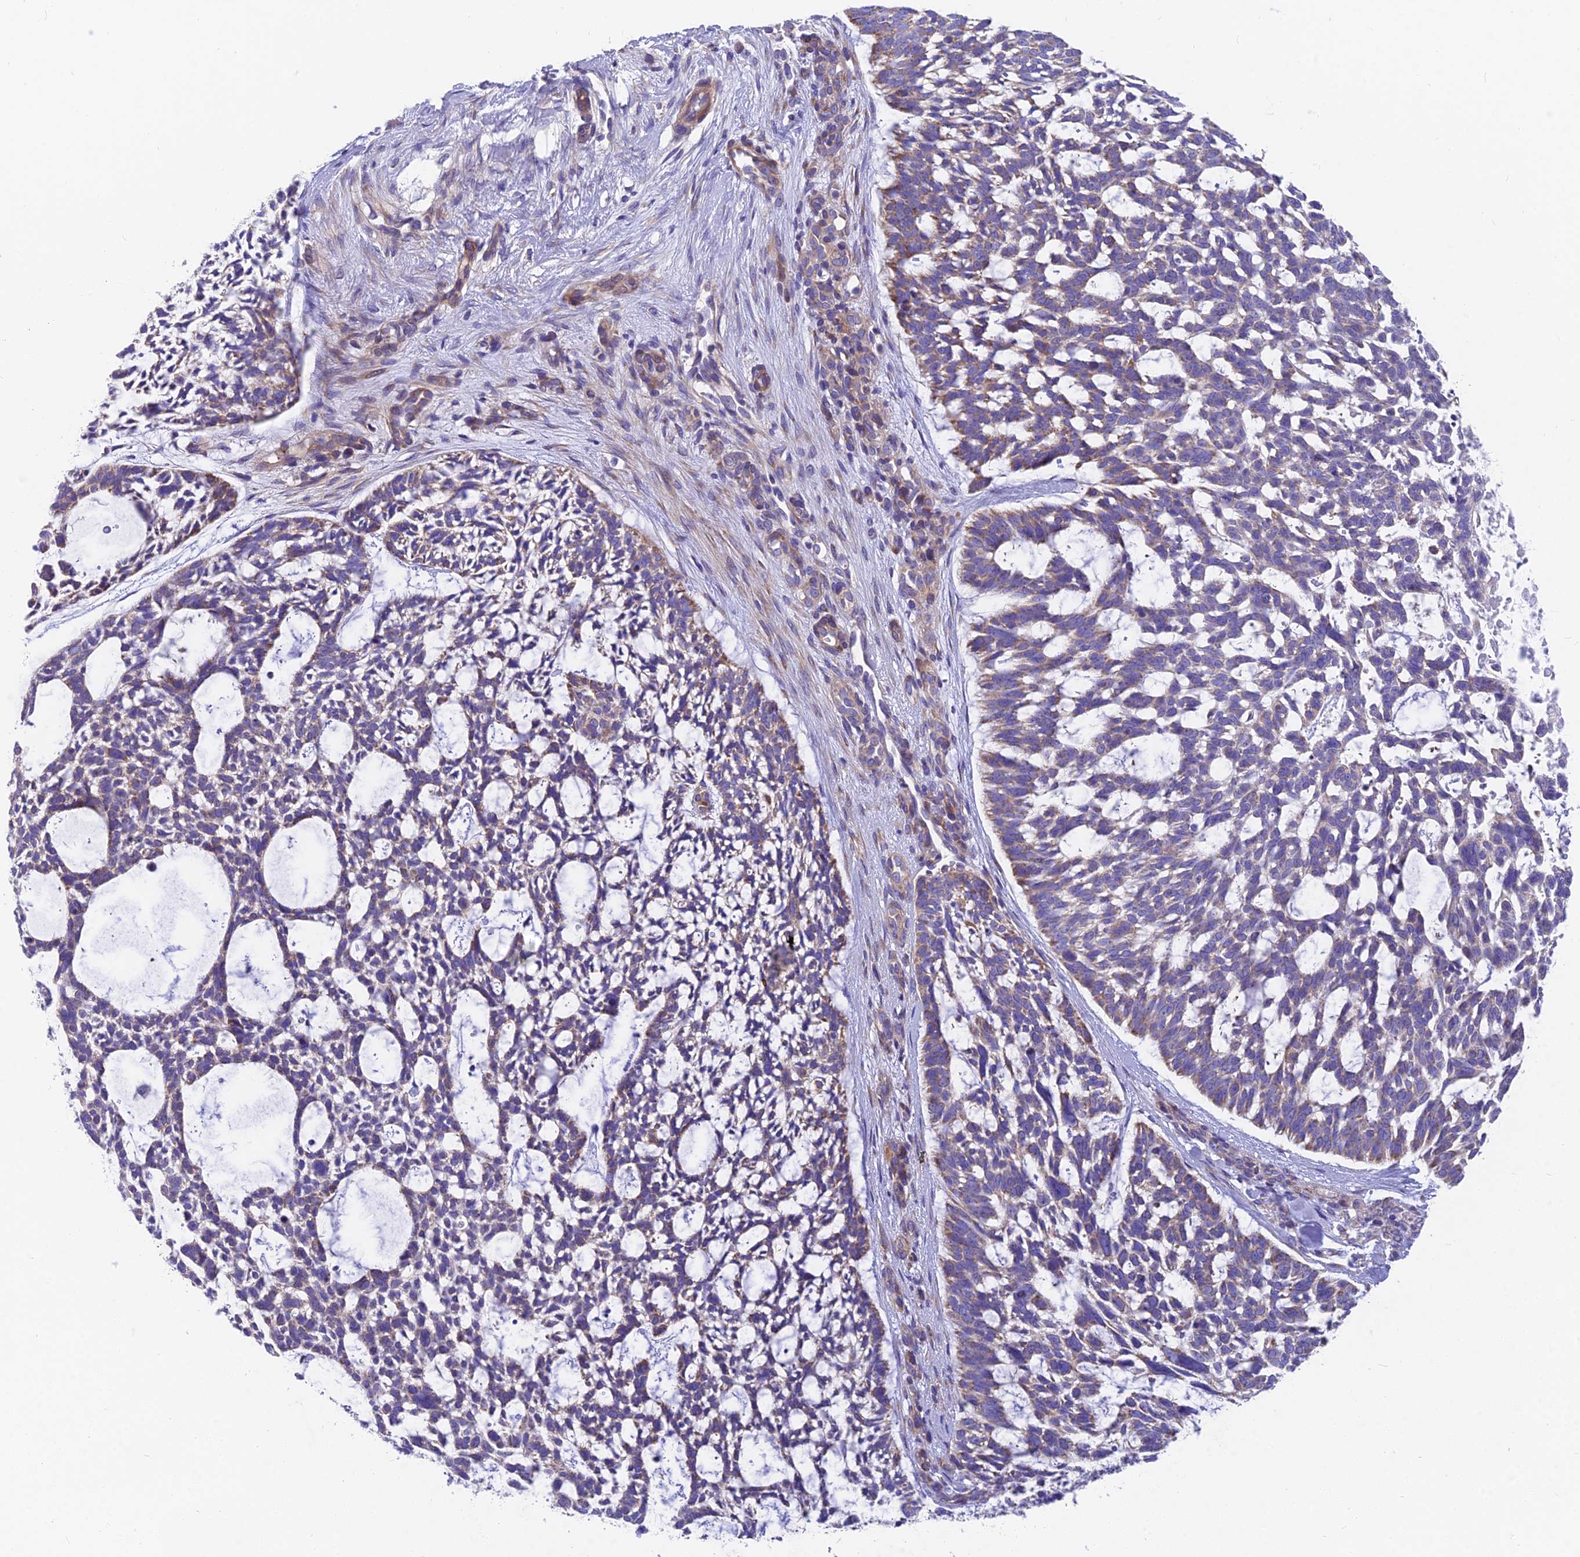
{"staining": {"intensity": "moderate", "quantity": "<25%", "location": "cytoplasmic/membranous"}, "tissue": "skin cancer", "cell_type": "Tumor cells", "image_type": "cancer", "snomed": [{"axis": "morphology", "description": "Basal cell carcinoma"}, {"axis": "topography", "description": "Skin"}], "caption": "High-power microscopy captured an immunohistochemistry image of skin cancer, revealing moderate cytoplasmic/membranous positivity in about <25% of tumor cells.", "gene": "MVB12A", "patient": {"sex": "male", "age": 88}}